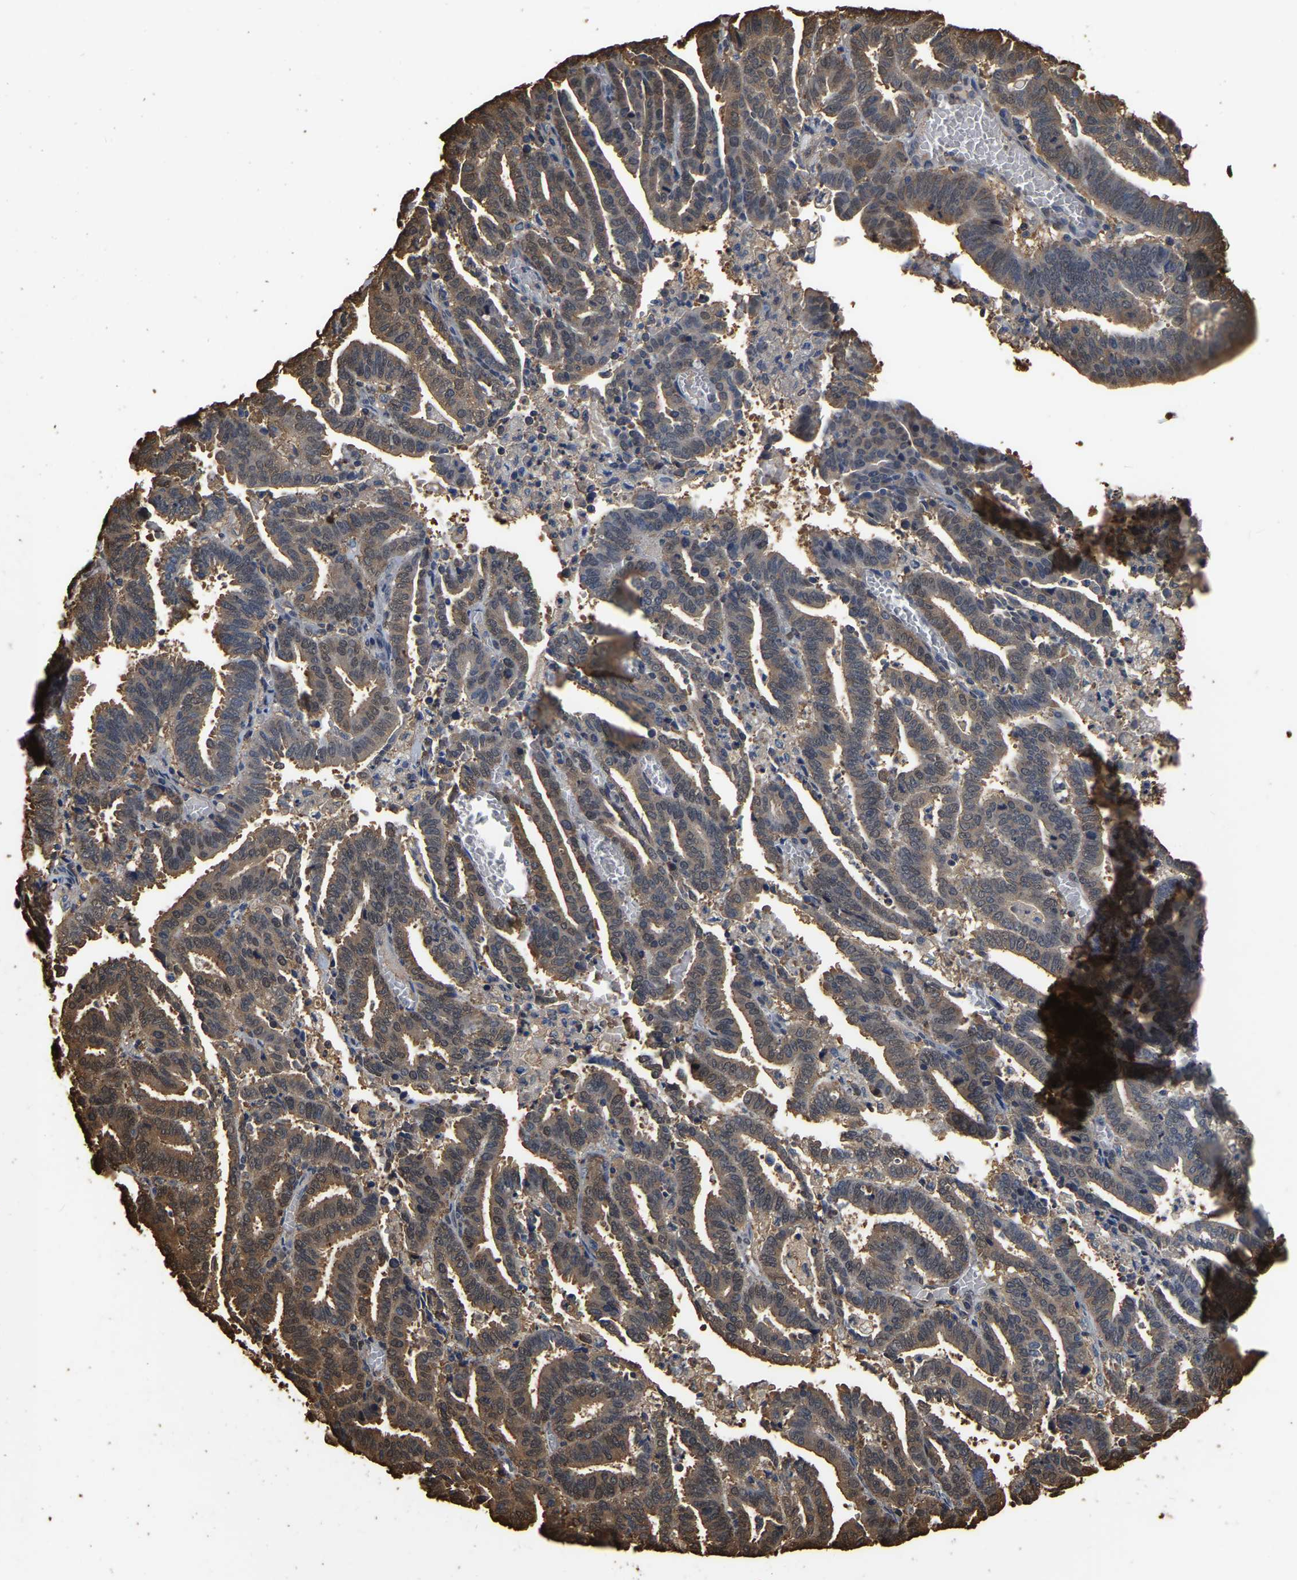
{"staining": {"intensity": "moderate", "quantity": ">75%", "location": "cytoplasmic/membranous"}, "tissue": "endometrial cancer", "cell_type": "Tumor cells", "image_type": "cancer", "snomed": [{"axis": "morphology", "description": "Adenocarcinoma, NOS"}, {"axis": "topography", "description": "Uterus"}], "caption": "Protein expression by IHC demonstrates moderate cytoplasmic/membranous staining in about >75% of tumor cells in endometrial cancer.", "gene": "LDHB", "patient": {"sex": "female", "age": 83}}